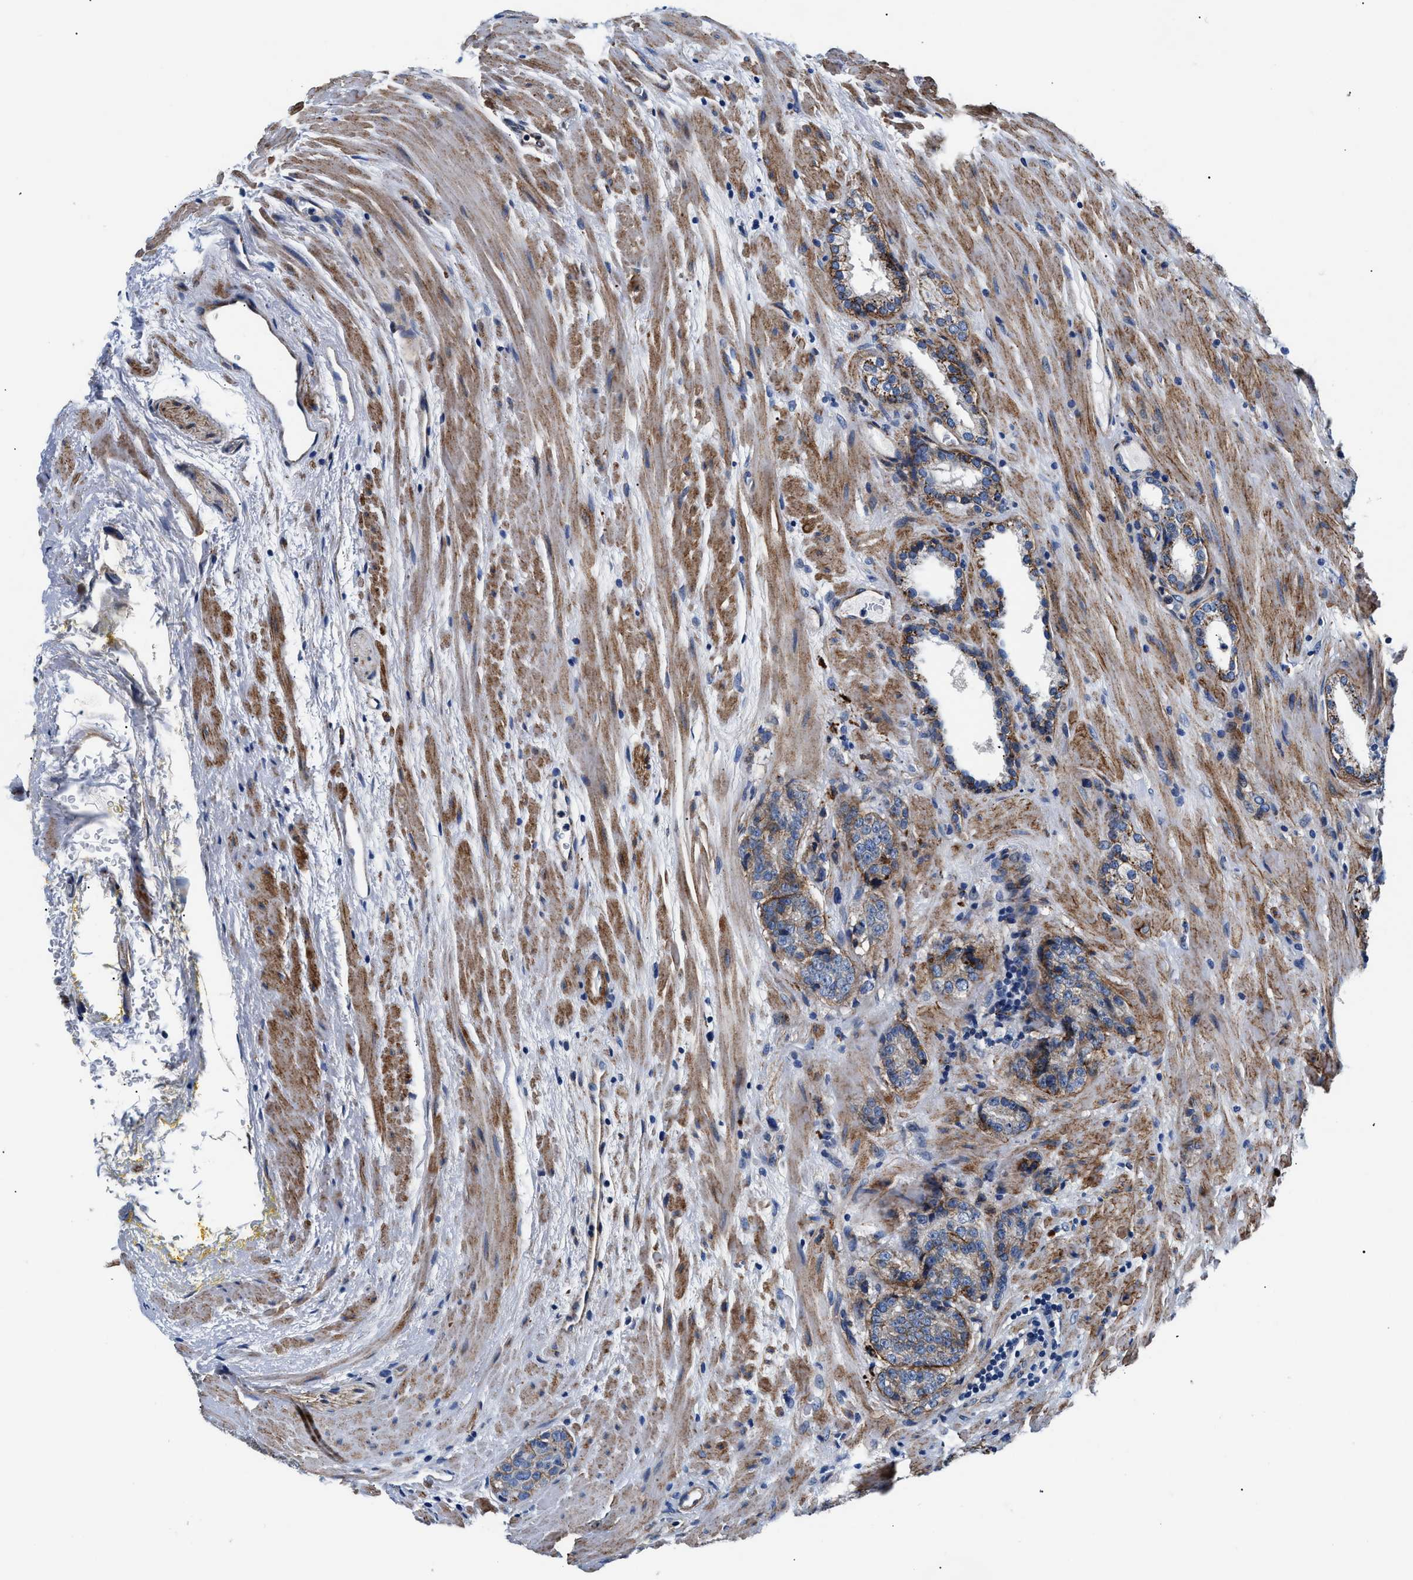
{"staining": {"intensity": "moderate", "quantity": ">75%", "location": "cytoplasmic/membranous"}, "tissue": "prostate cancer", "cell_type": "Tumor cells", "image_type": "cancer", "snomed": [{"axis": "morphology", "description": "Adenocarcinoma, High grade"}, {"axis": "topography", "description": "Prostate"}], "caption": "Tumor cells exhibit moderate cytoplasmic/membranous expression in approximately >75% of cells in prostate cancer.", "gene": "DAG1", "patient": {"sex": "male", "age": 61}}